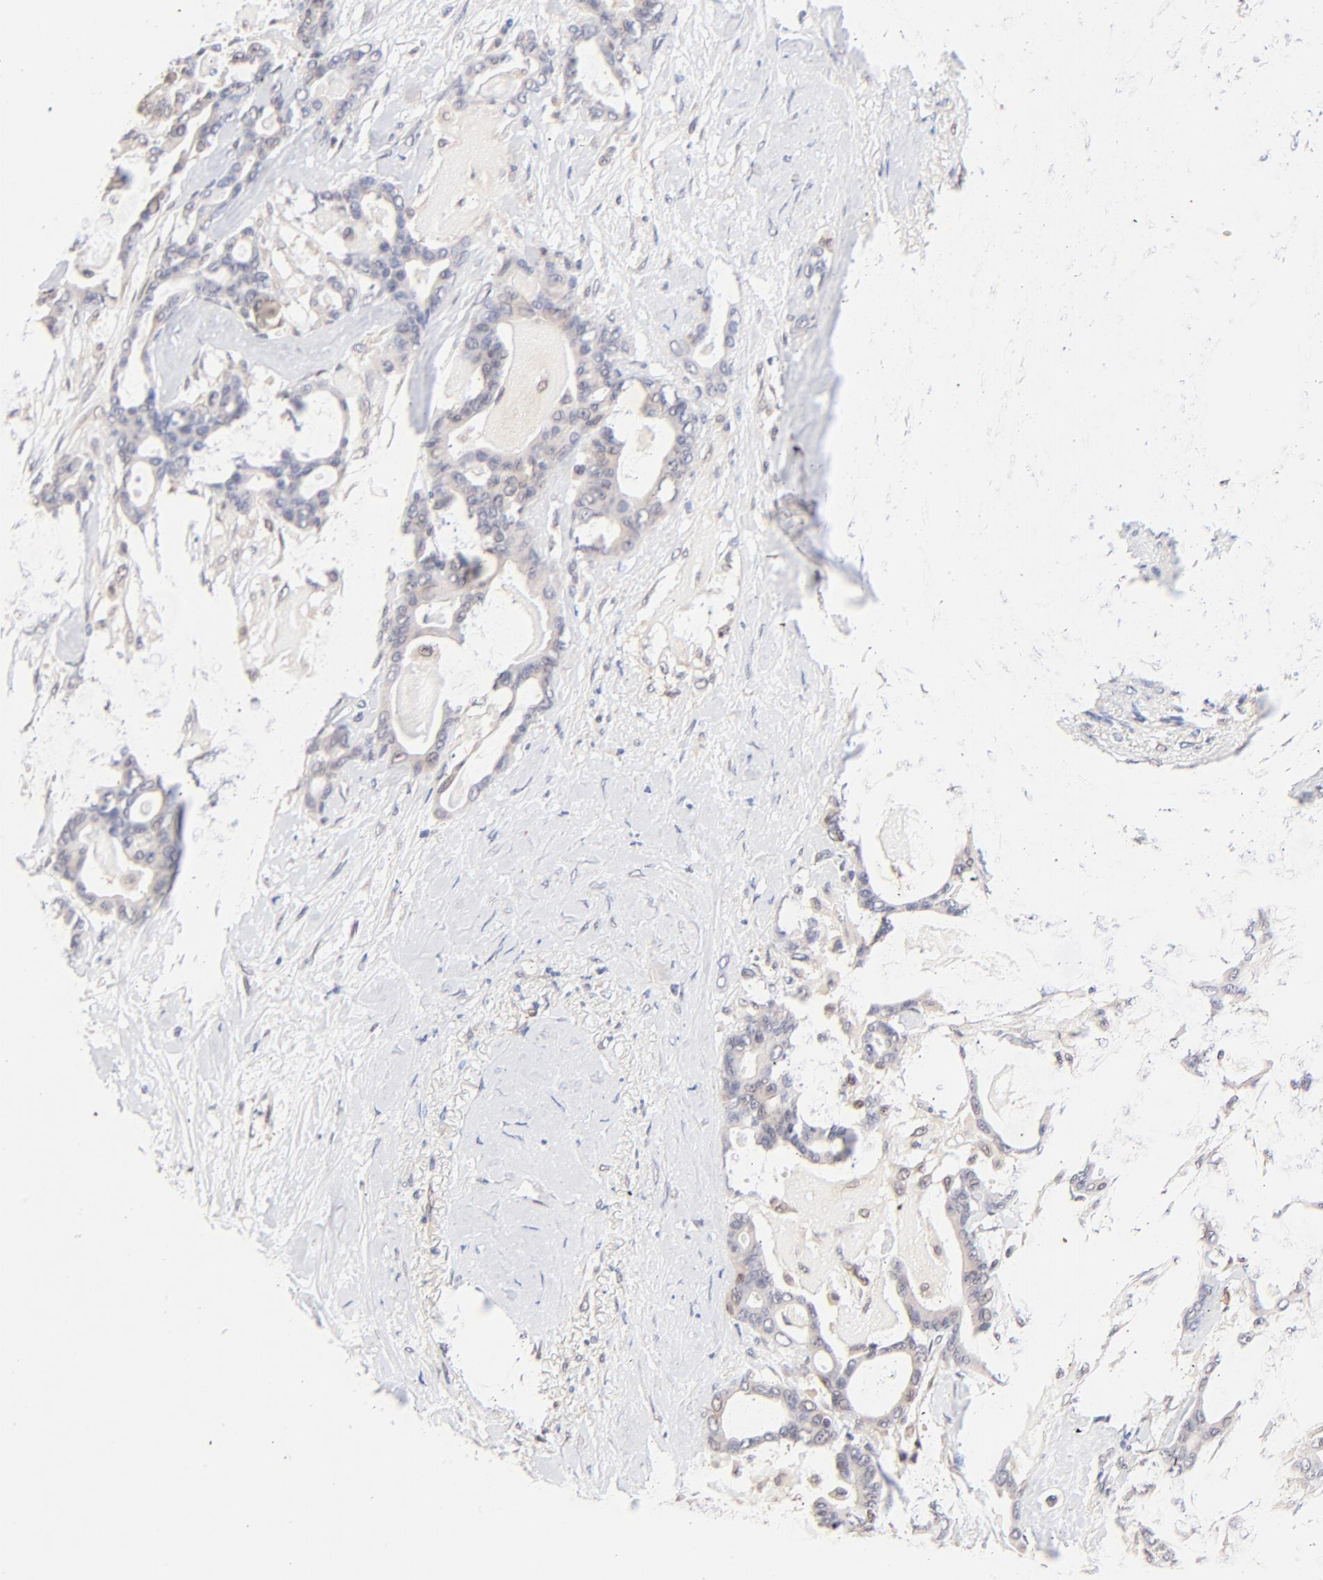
{"staining": {"intensity": "negative", "quantity": "none", "location": "none"}, "tissue": "pancreatic cancer", "cell_type": "Tumor cells", "image_type": "cancer", "snomed": [{"axis": "morphology", "description": "Adenocarcinoma, NOS"}, {"axis": "topography", "description": "Pancreas"}], "caption": "The photomicrograph exhibits no staining of tumor cells in pancreatic adenocarcinoma.", "gene": "TXNL1", "patient": {"sex": "male", "age": 63}}